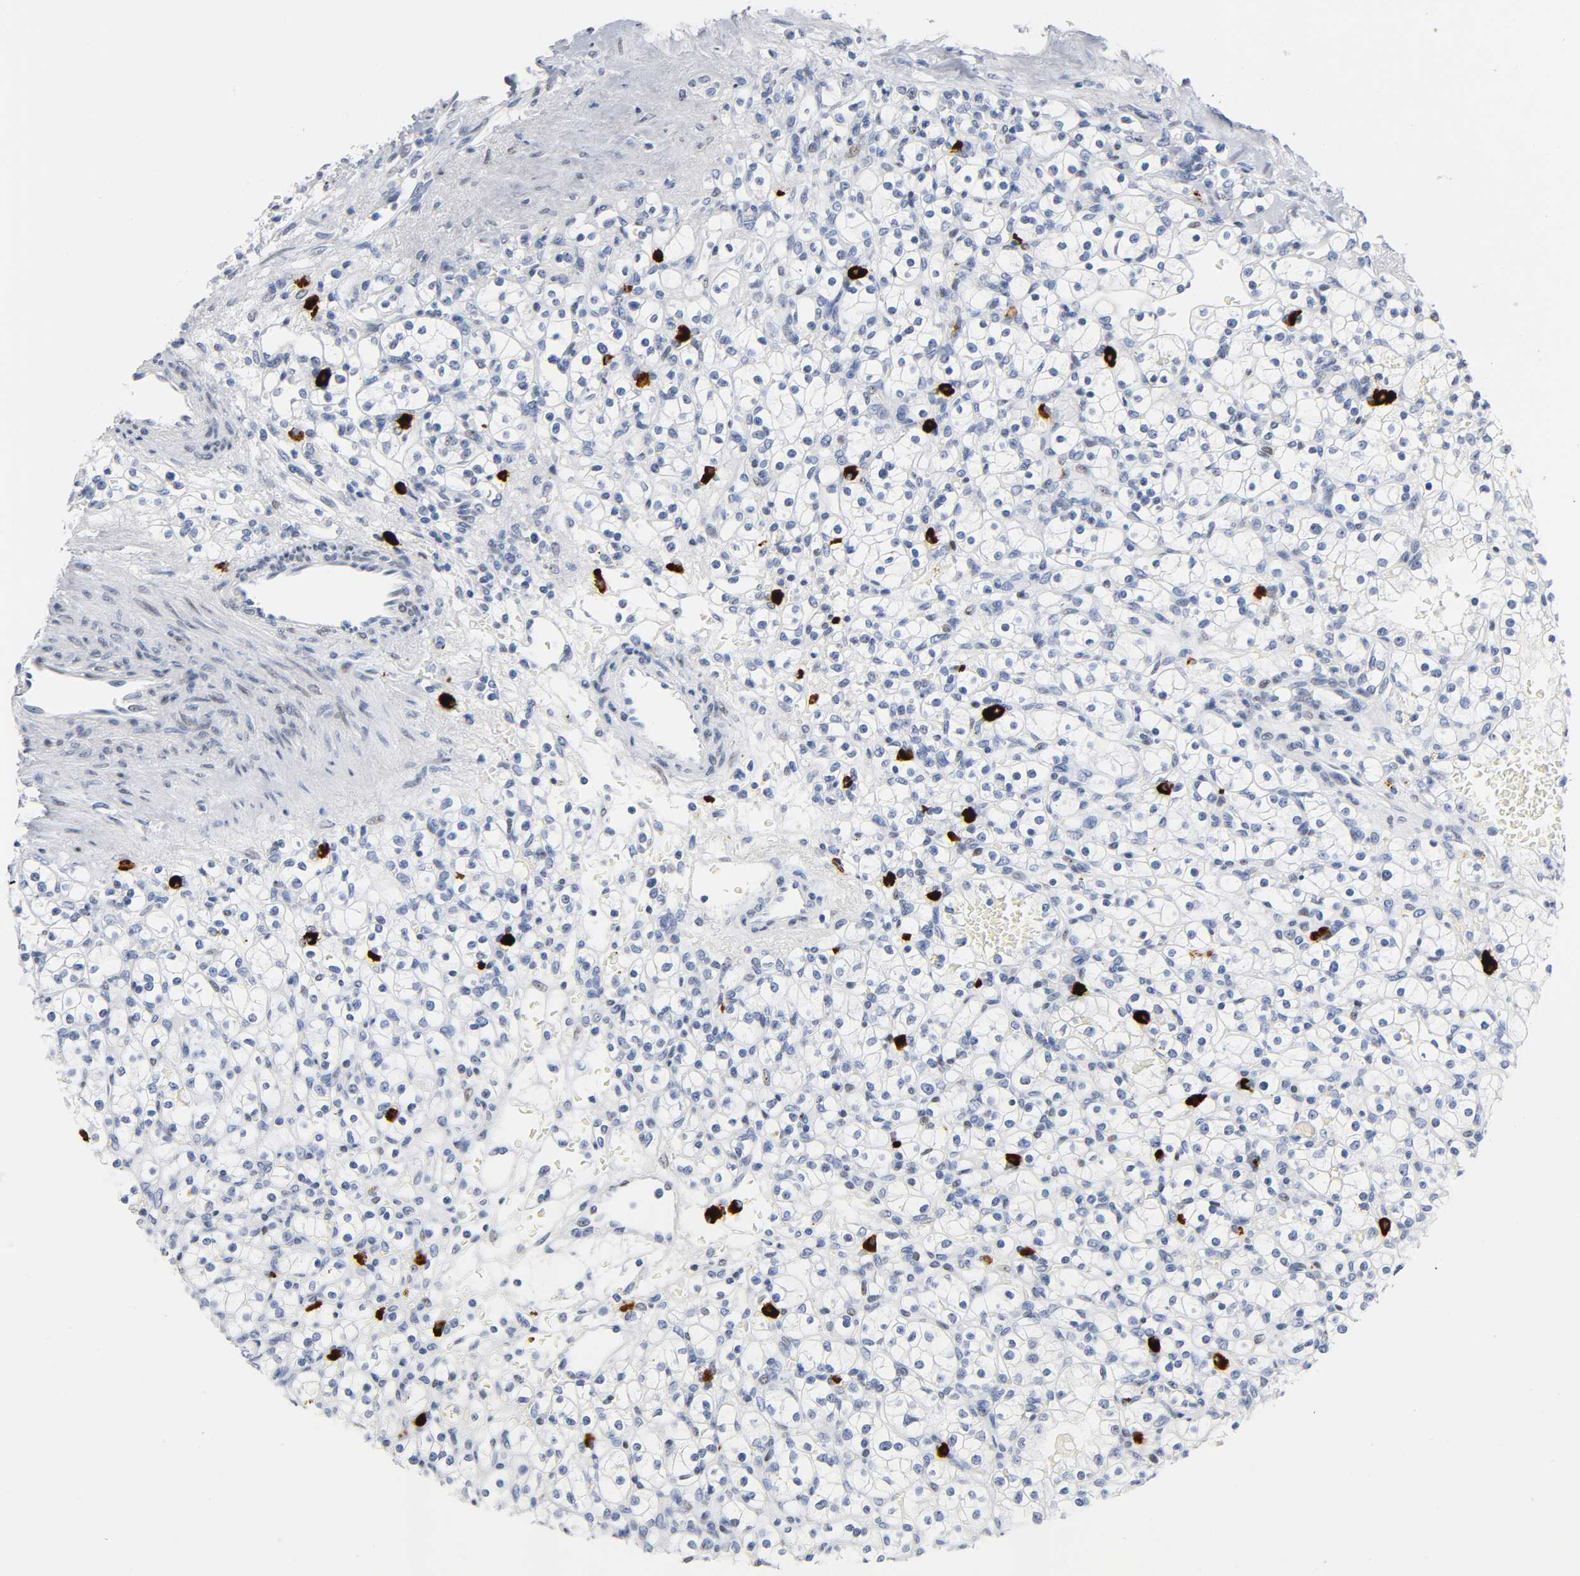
{"staining": {"intensity": "negative", "quantity": "none", "location": "none"}, "tissue": "renal cancer", "cell_type": "Tumor cells", "image_type": "cancer", "snomed": [{"axis": "morphology", "description": "Normal tissue, NOS"}, {"axis": "morphology", "description": "Adenocarcinoma, NOS"}, {"axis": "topography", "description": "Kidney"}], "caption": "This is an IHC image of human renal cancer (adenocarcinoma). There is no staining in tumor cells.", "gene": "NAB2", "patient": {"sex": "female", "age": 55}}